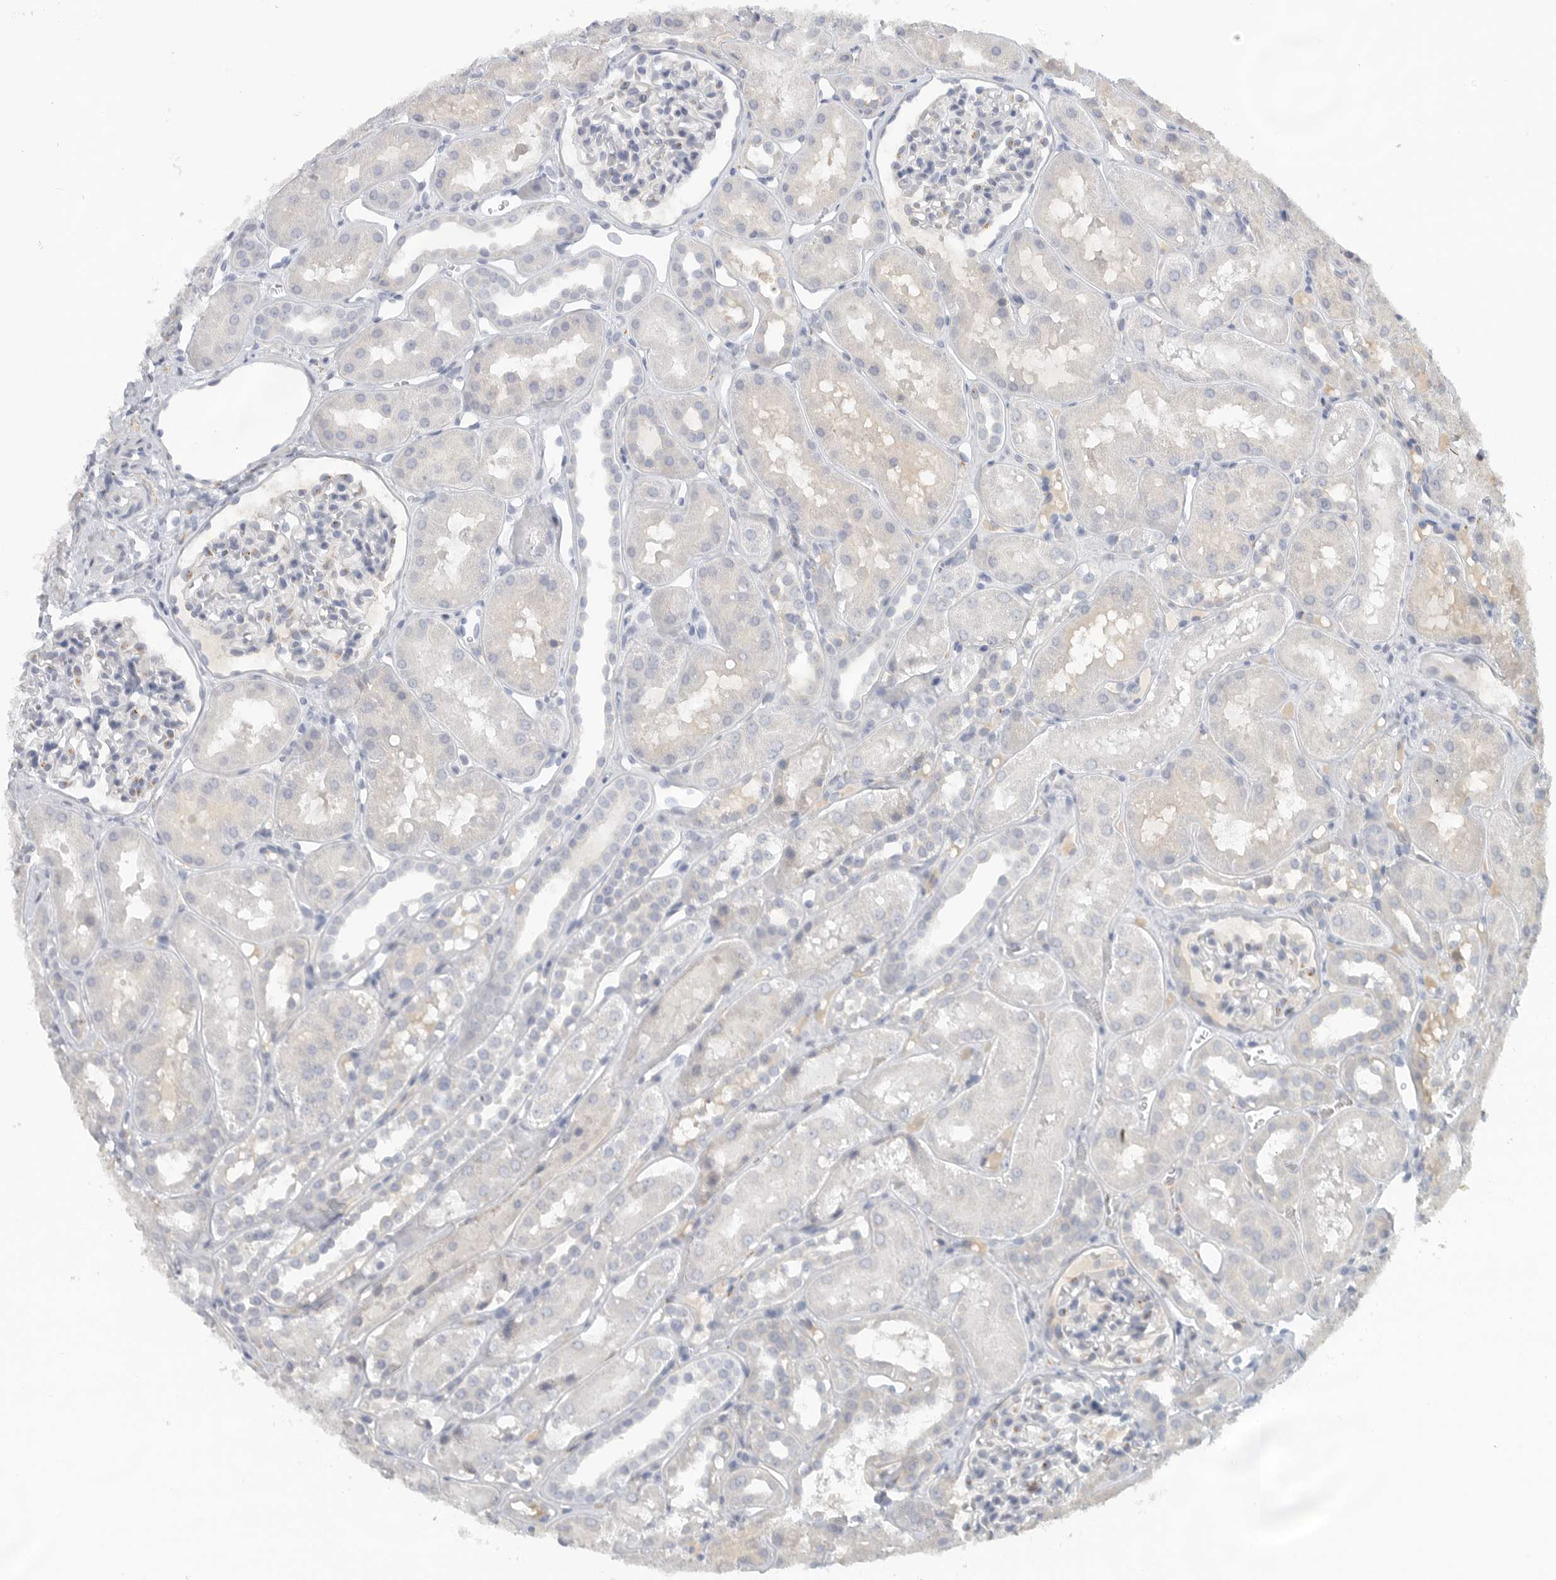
{"staining": {"intensity": "negative", "quantity": "none", "location": "none"}, "tissue": "kidney", "cell_type": "Cells in glomeruli", "image_type": "normal", "snomed": [{"axis": "morphology", "description": "Normal tissue, NOS"}, {"axis": "topography", "description": "Kidney"}], "caption": "Benign kidney was stained to show a protein in brown. There is no significant positivity in cells in glomeruli. (Stains: DAB (3,3'-diaminobenzidine) immunohistochemistry (IHC) with hematoxylin counter stain, Microscopy: brightfield microscopy at high magnification).", "gene": "PAM", "patient": {"sex": "male", "age": 16}}